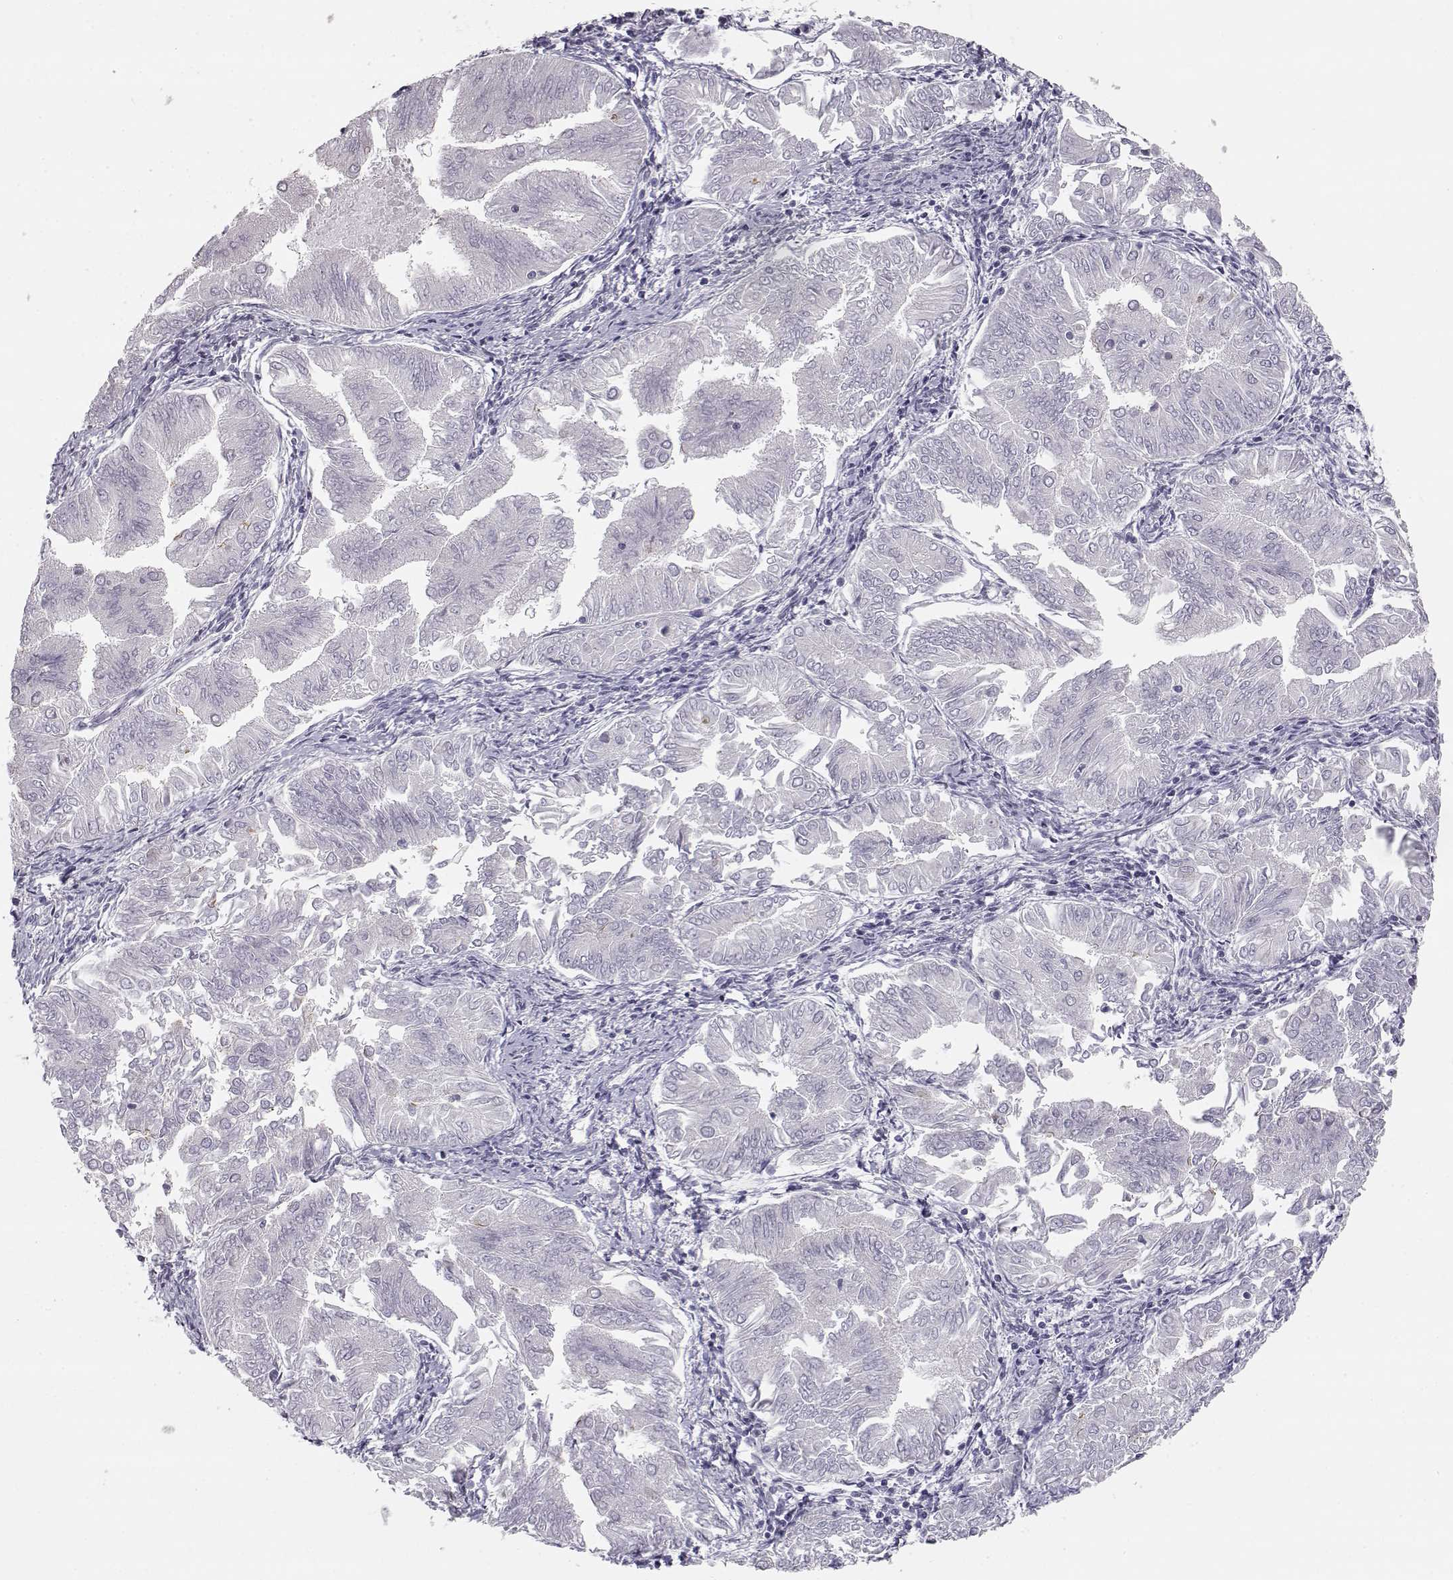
{"staining": {"intensity": "negative", "quantity": "none", "location": "none"}, "tissue": "endometrial cancer", "cell_type": "Tumor cells", "image_type": "cancer", "snomed": [{"axis": "morphology", "description": "Adenocarcinoma, NOS"}, {"axis": "topography", "description": "Endometrium"}], "caption": "Immunohistochemistry (IHC) image of human endometrial cancer (adenocarcinoma) stained for a protein (brown), which shows no staining in tumor cells. The staining is performed using DAB brown chromogen with nuclei counter-stained in using hematoxylin.", "gene": "MYCBPAP", "patient": {"sex": "female", "age": 53}}